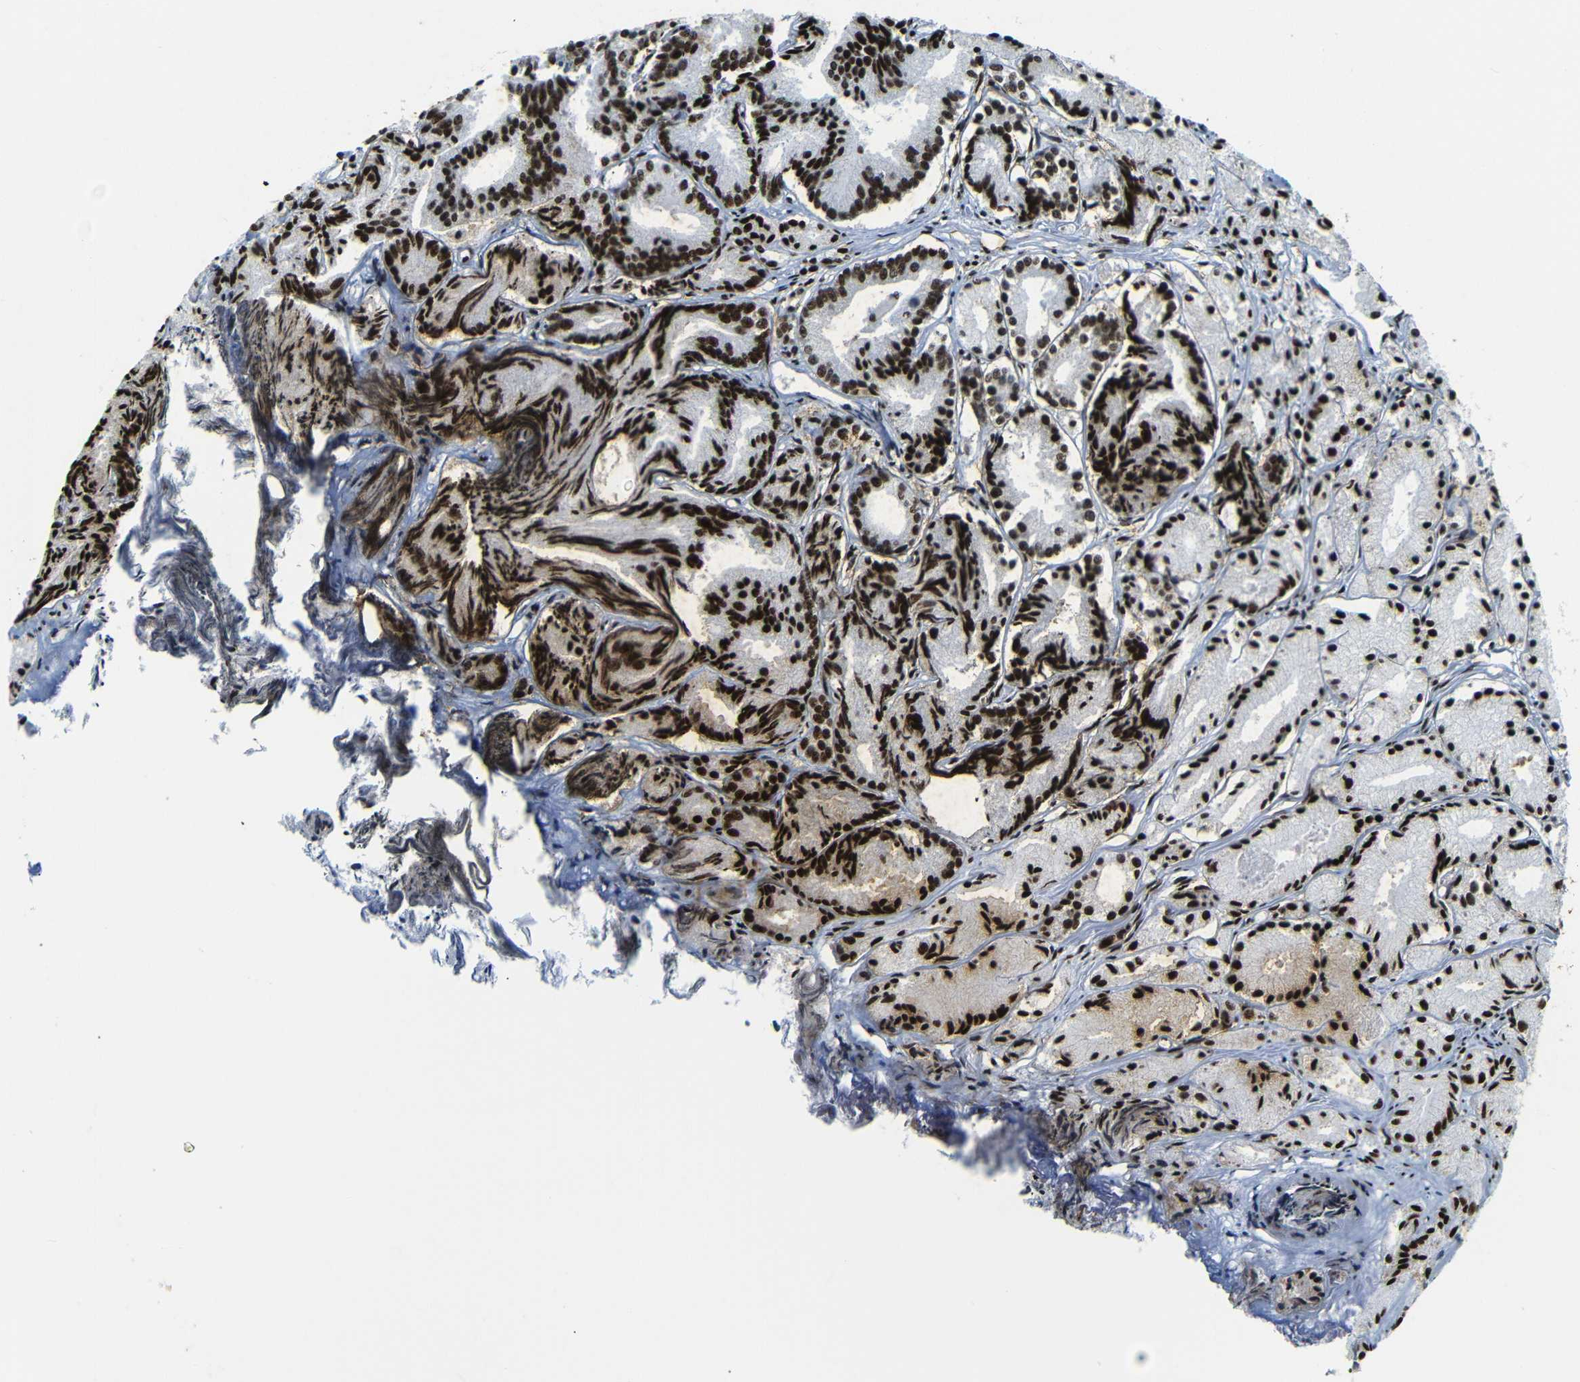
{"staining": {"intensity": "strong", "quantity": ">75%", "location": "nuclear"}, "tissue": "prostate cancer", "cell_type": "Tumor cells", "image_type": "cancer", "snomed": [{"axis": "morphology", "description": "Adenocarcinoma, Low grade"}, {"axis": "topography", "description": "Prostate"}], "caption": "Immunohistochemistry (IHC) of human prostate cancer (adenocarcinoma (low-grade)) reveals high levels of strong nuclear positivity in about >75% of tumor cells. (IHC, brightfield microscopy, high magnification).", "gene": "SRSF1", "patient": {"sex": "male", "age": 72}}